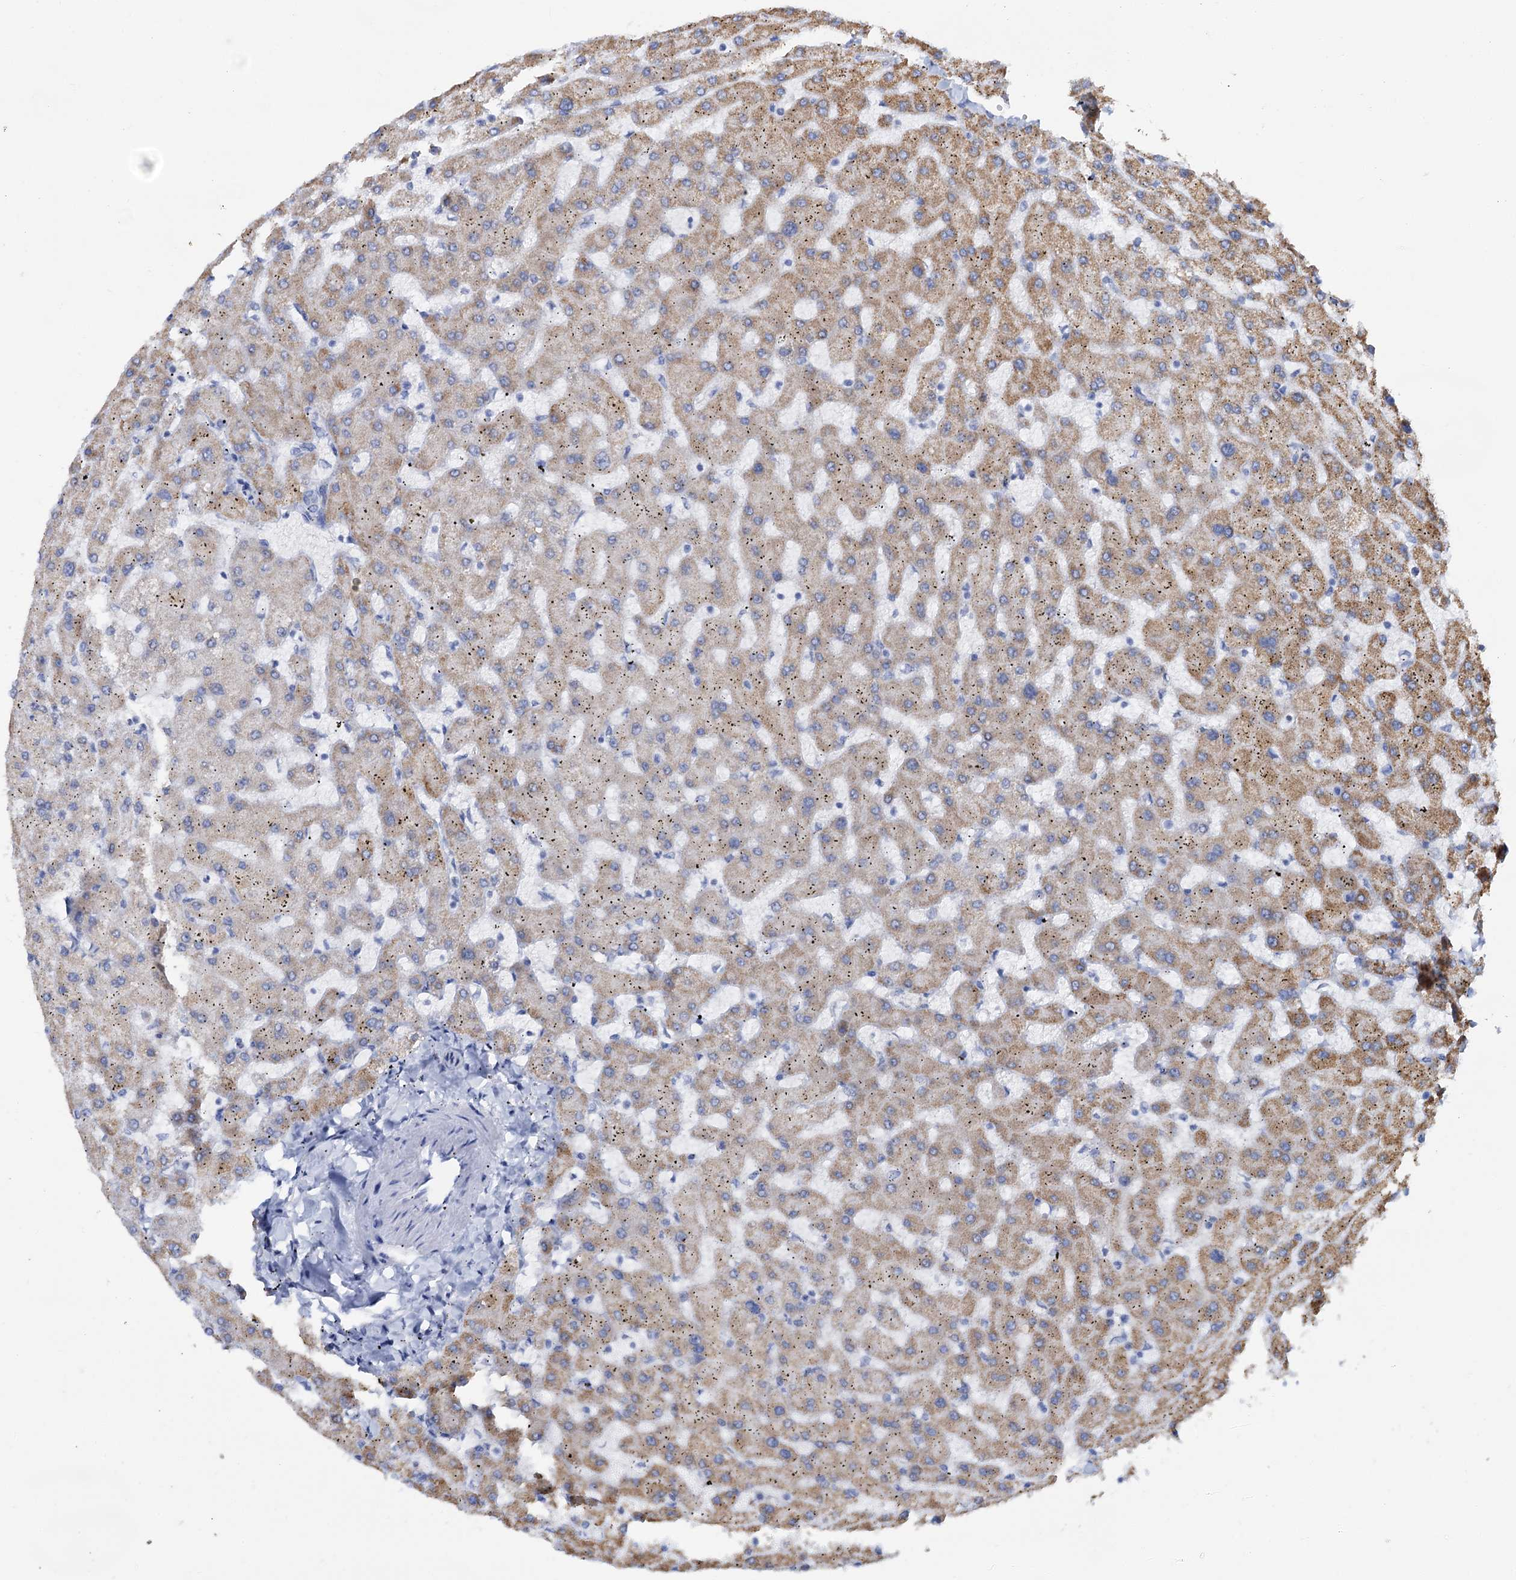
{"staining": {"intensity": "negative", "quantity": "none", "location": "none"}, "tissue": "liver", "cell_type": "Cholangiocytes", "image_type": "normal", "snomed": [{"axis": "morphology", "description": "Normal tissue, NOS"}, {"axis": "topography", "description": "Liver"}], "caption": "The micrograph shows no significant positivity in cholangiocytes of liver.", "gene": "C2CD3", "patient": {"sex": "female", "age": 63}}